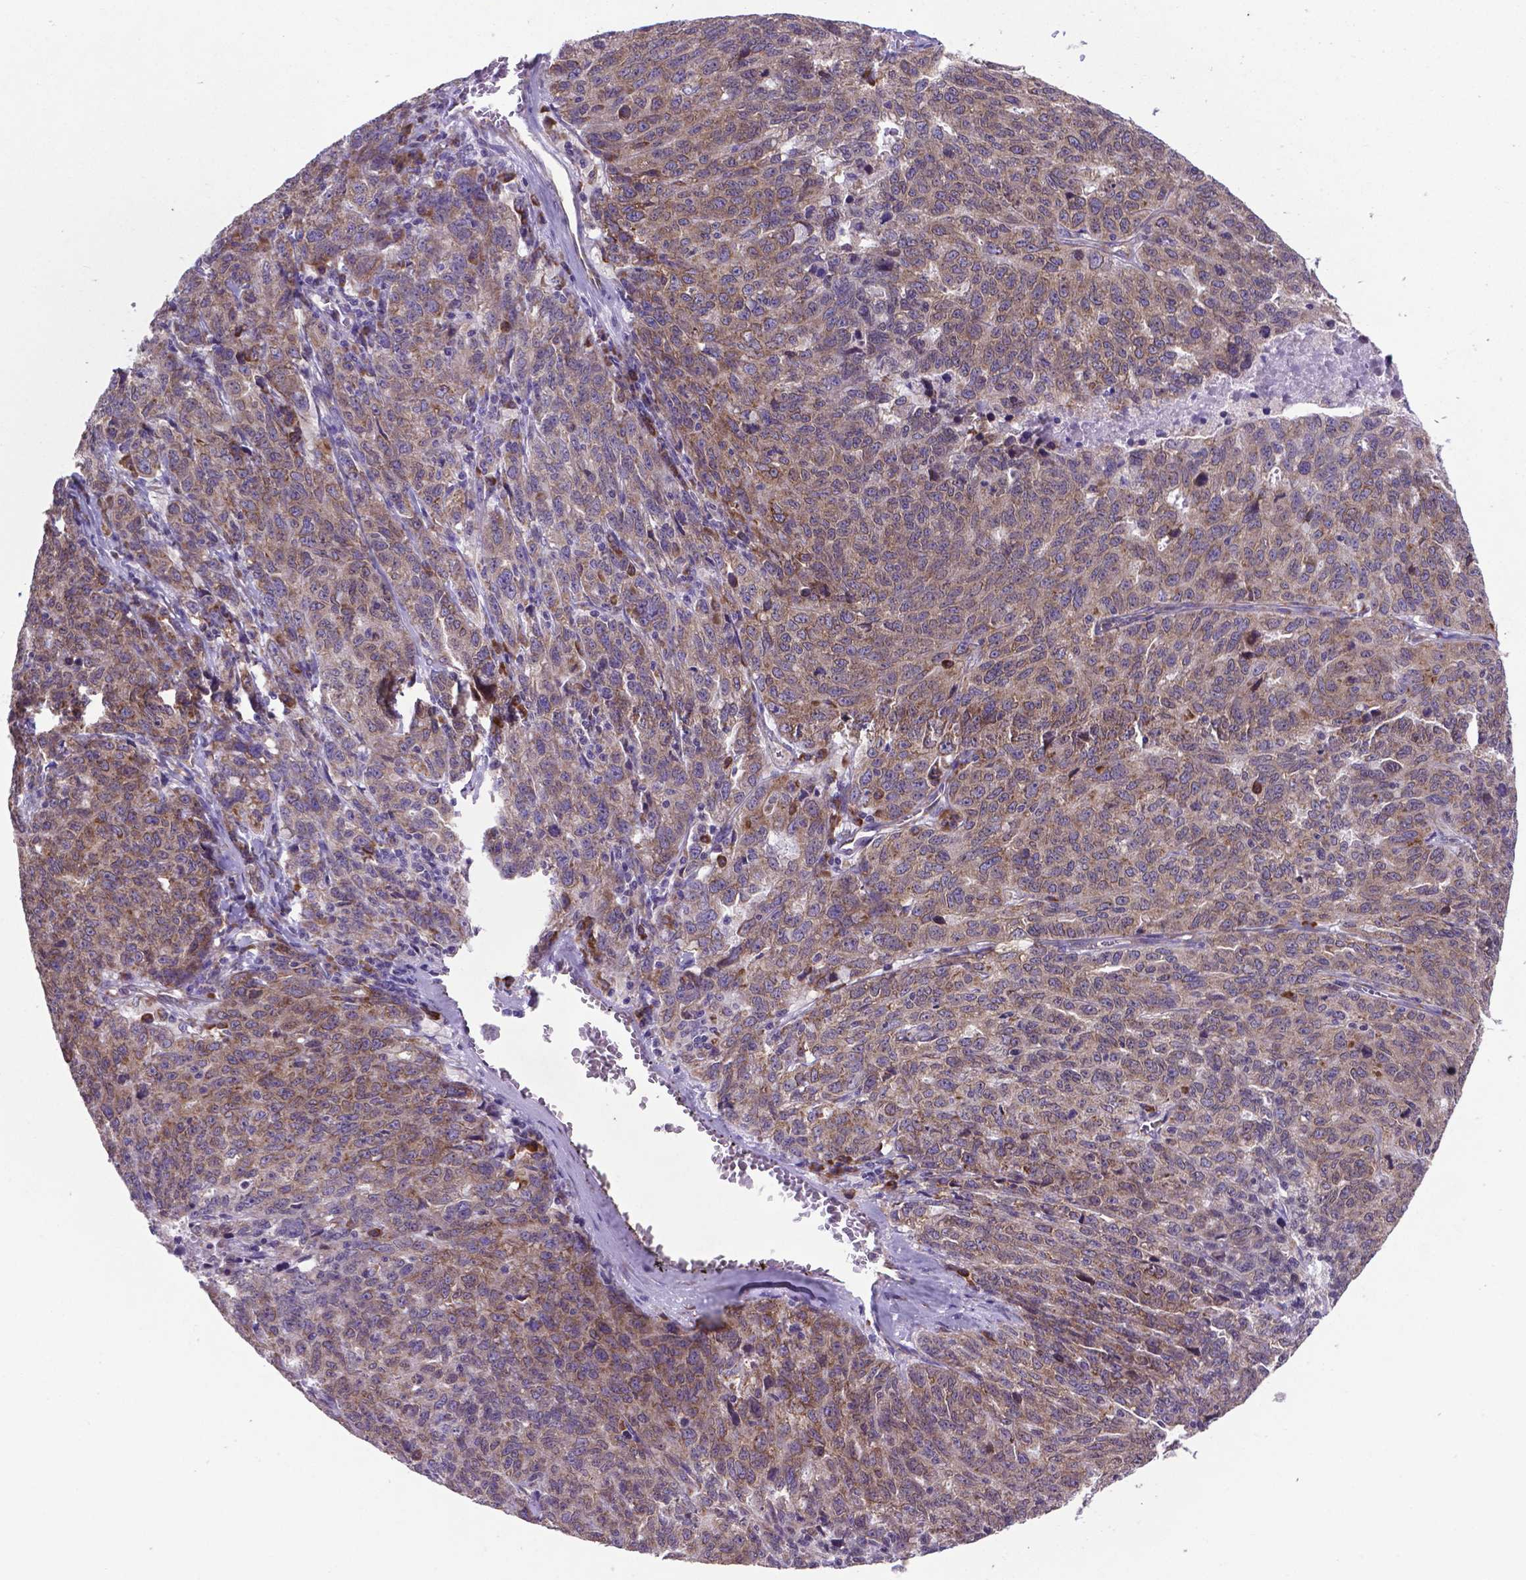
{"staining": {"intensity": "moderate", "quantity": ">75%", "location": "cytoplasmic/membranous"}, "tissue": "ovarian cancer", "cell_type": "Tumor cells", "image_type": "cancer", "snomed": [{"axis": "morphology", "description": "Cystadenocarcinoma, serous, NOS"}, {"axis": "topography", "description": "Ovary"}], "caption": "Immunohistochemical staining of human ovarian serous cystadenocarcinoma demonstrates medium levels of moderate cytoplasmic/membranous positivity in approximately >75% of tumor cells.", "gene": "WDR83OS", "patient": {"sex": "female", "age": 71}}